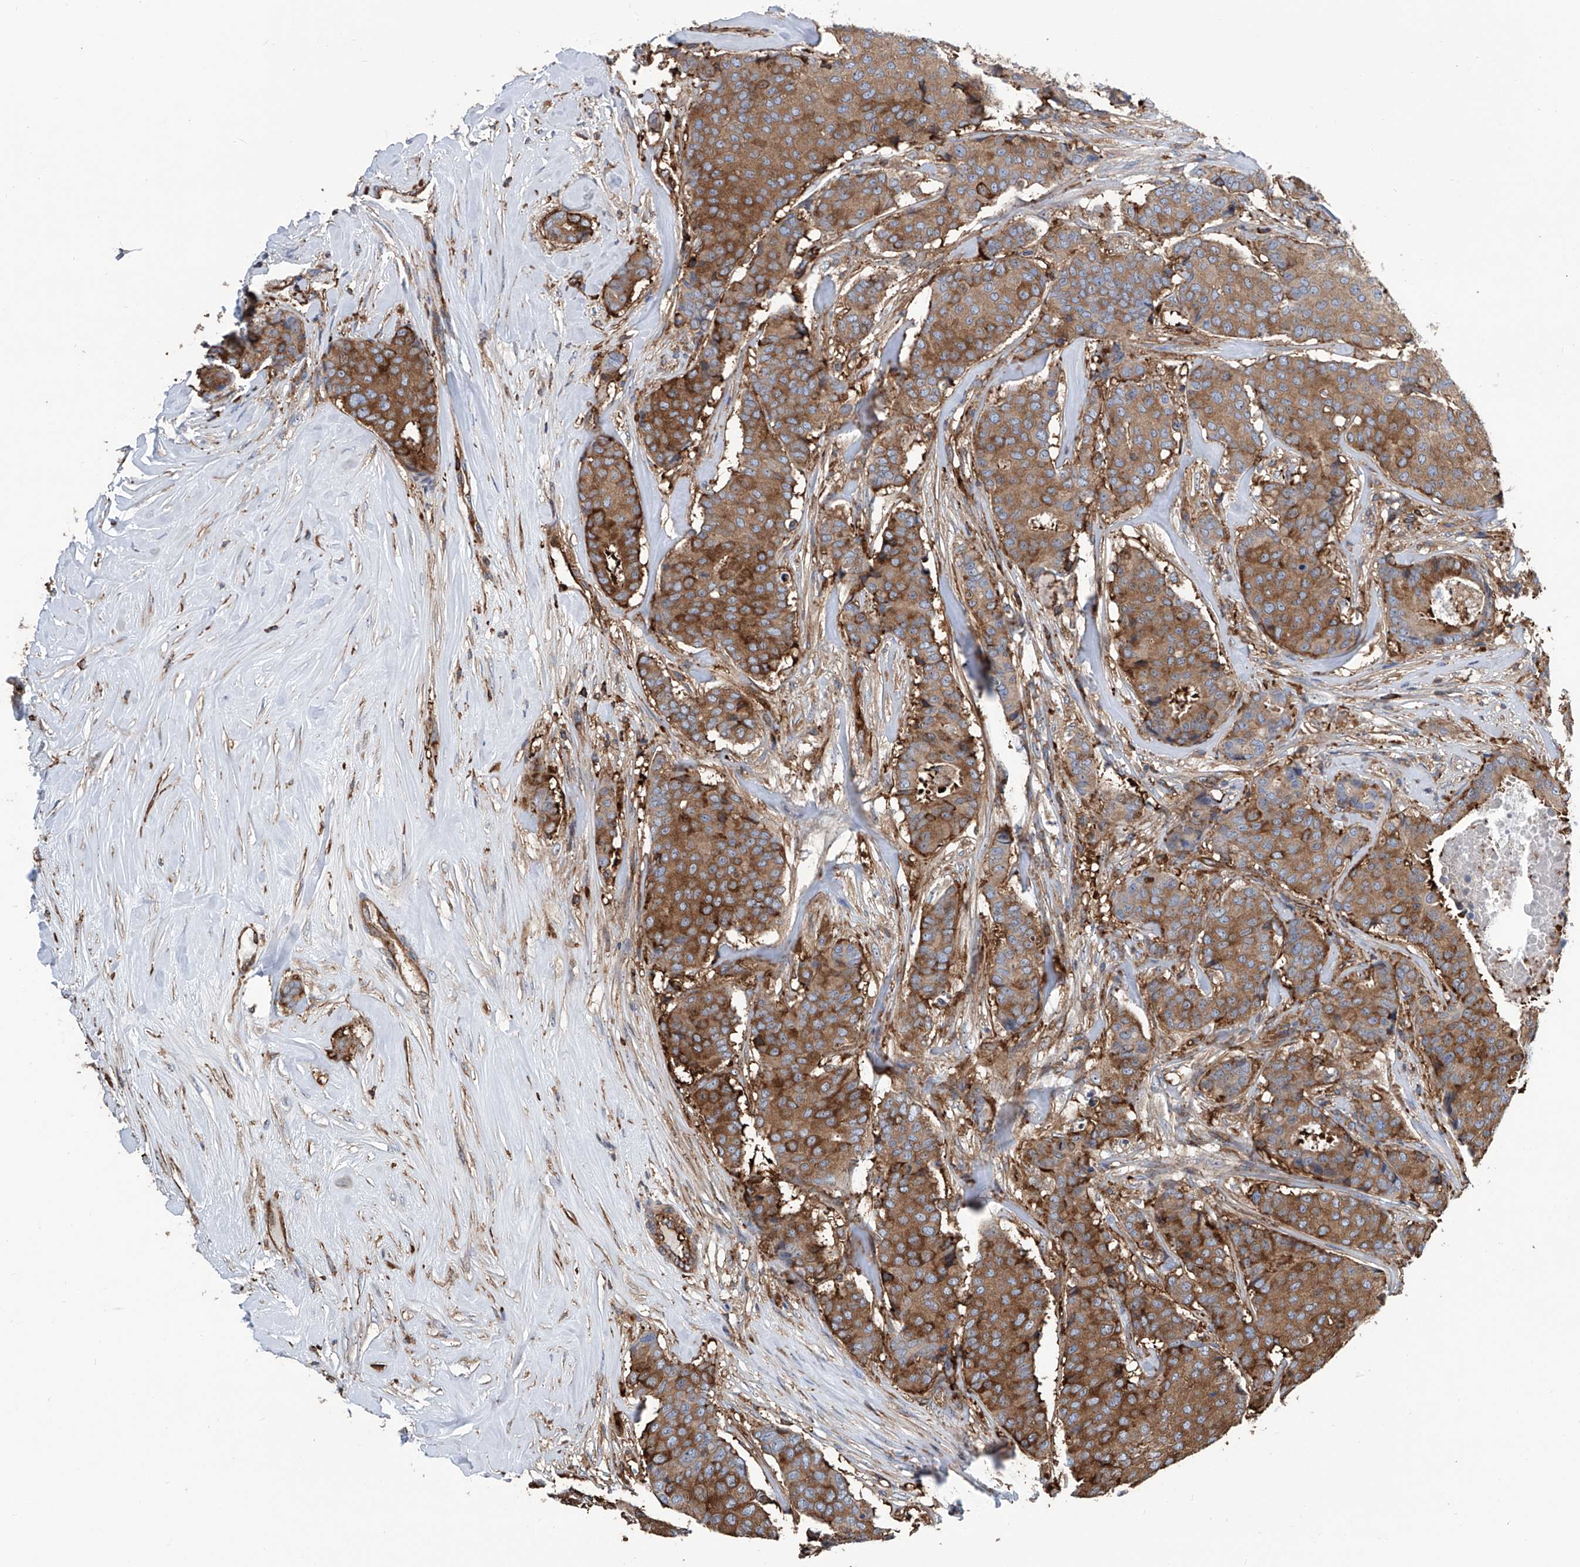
{"staining": {"intensity": "moderate", "quantity": ">75%", "location": "cytoplasmic/membranous"}, "tissue": "breast cancer", "cell_type": "Tumor cells", "image_type": "cancer", "snomed": [{"axis": "morphology", "description": "Duct carcinoma"}, {"axis": "topography", "description": "Breast"}], "caption": "Immunohistochemistry (IHC) micrograph of breast cancer stained for a protein (brown), which demonstrates medium levels of moderate cytoplasmic/membranous staining in approximately >75% of tumor cells.", "gene": "ZNF484", "patient": {"sex": "female", "age": 75}}